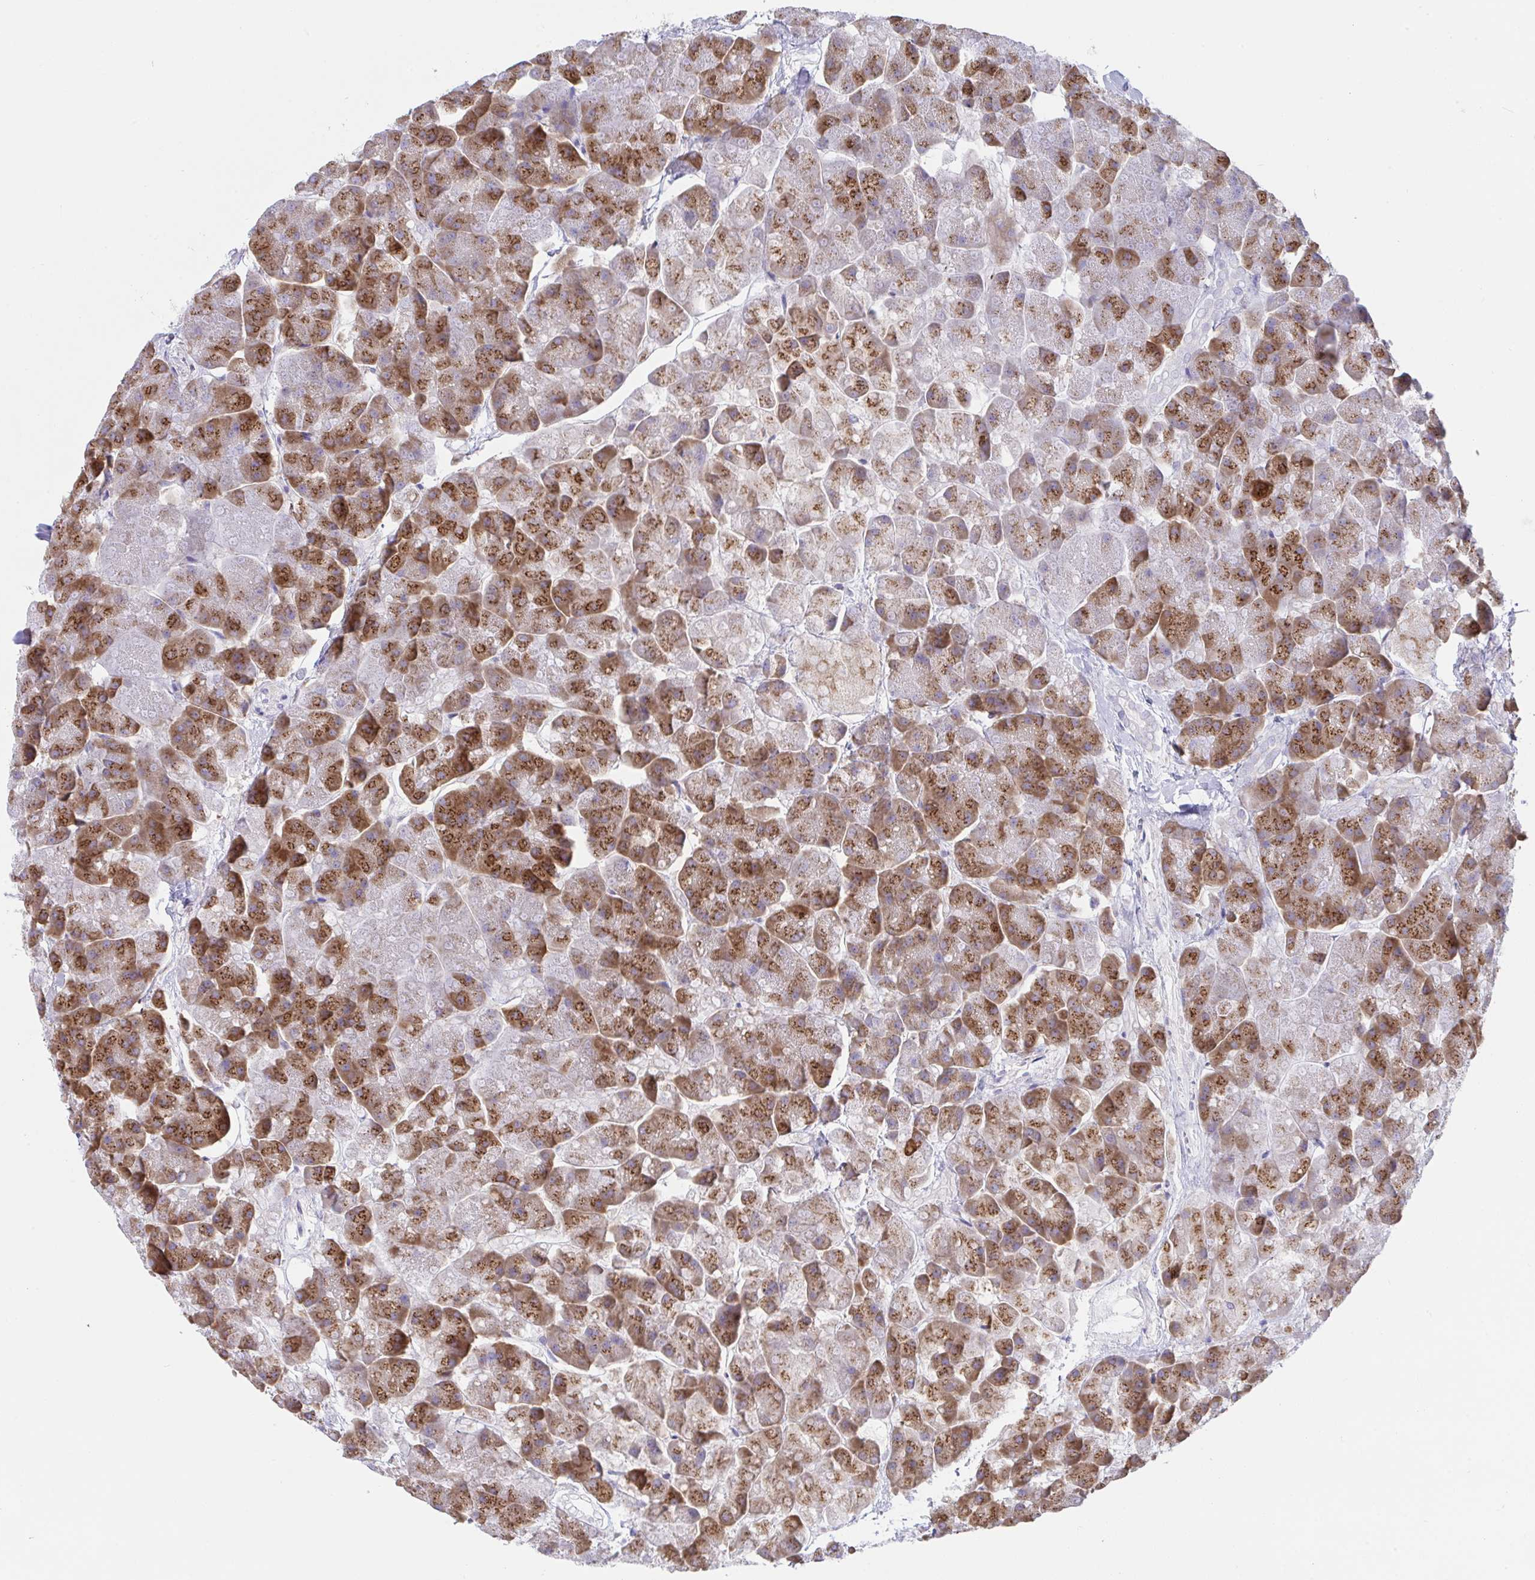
{"staining": {"intensity": "strong", "quantity": ">75%", "location": "cytoplasmic/membranous"}, "tissue": "pancreas", "cell_type": "Exocrine glandular cells", "image_type": "normal", "snomed": [{"axis": "morphology", "description": "Normal tissue, NOS"}, {"axis": "topography", "description": "Pancreas"}, {"axis": "topography", "description": "Peripheral nerve tissue"}], "caption": "IHC staining of benign pancreas, which shows high levels of strong cytoplasmic/membranous staining in approximately >75% of exocrine glandular cells indicating strong cytoplasmic/membranous protein expression. The staining was performed using DAB (brown) for protein detection and nuclei were counterstained in hematoxylin (blue).", "gene": "MIA3", "patient": {"sex": "male", "age": 54}}